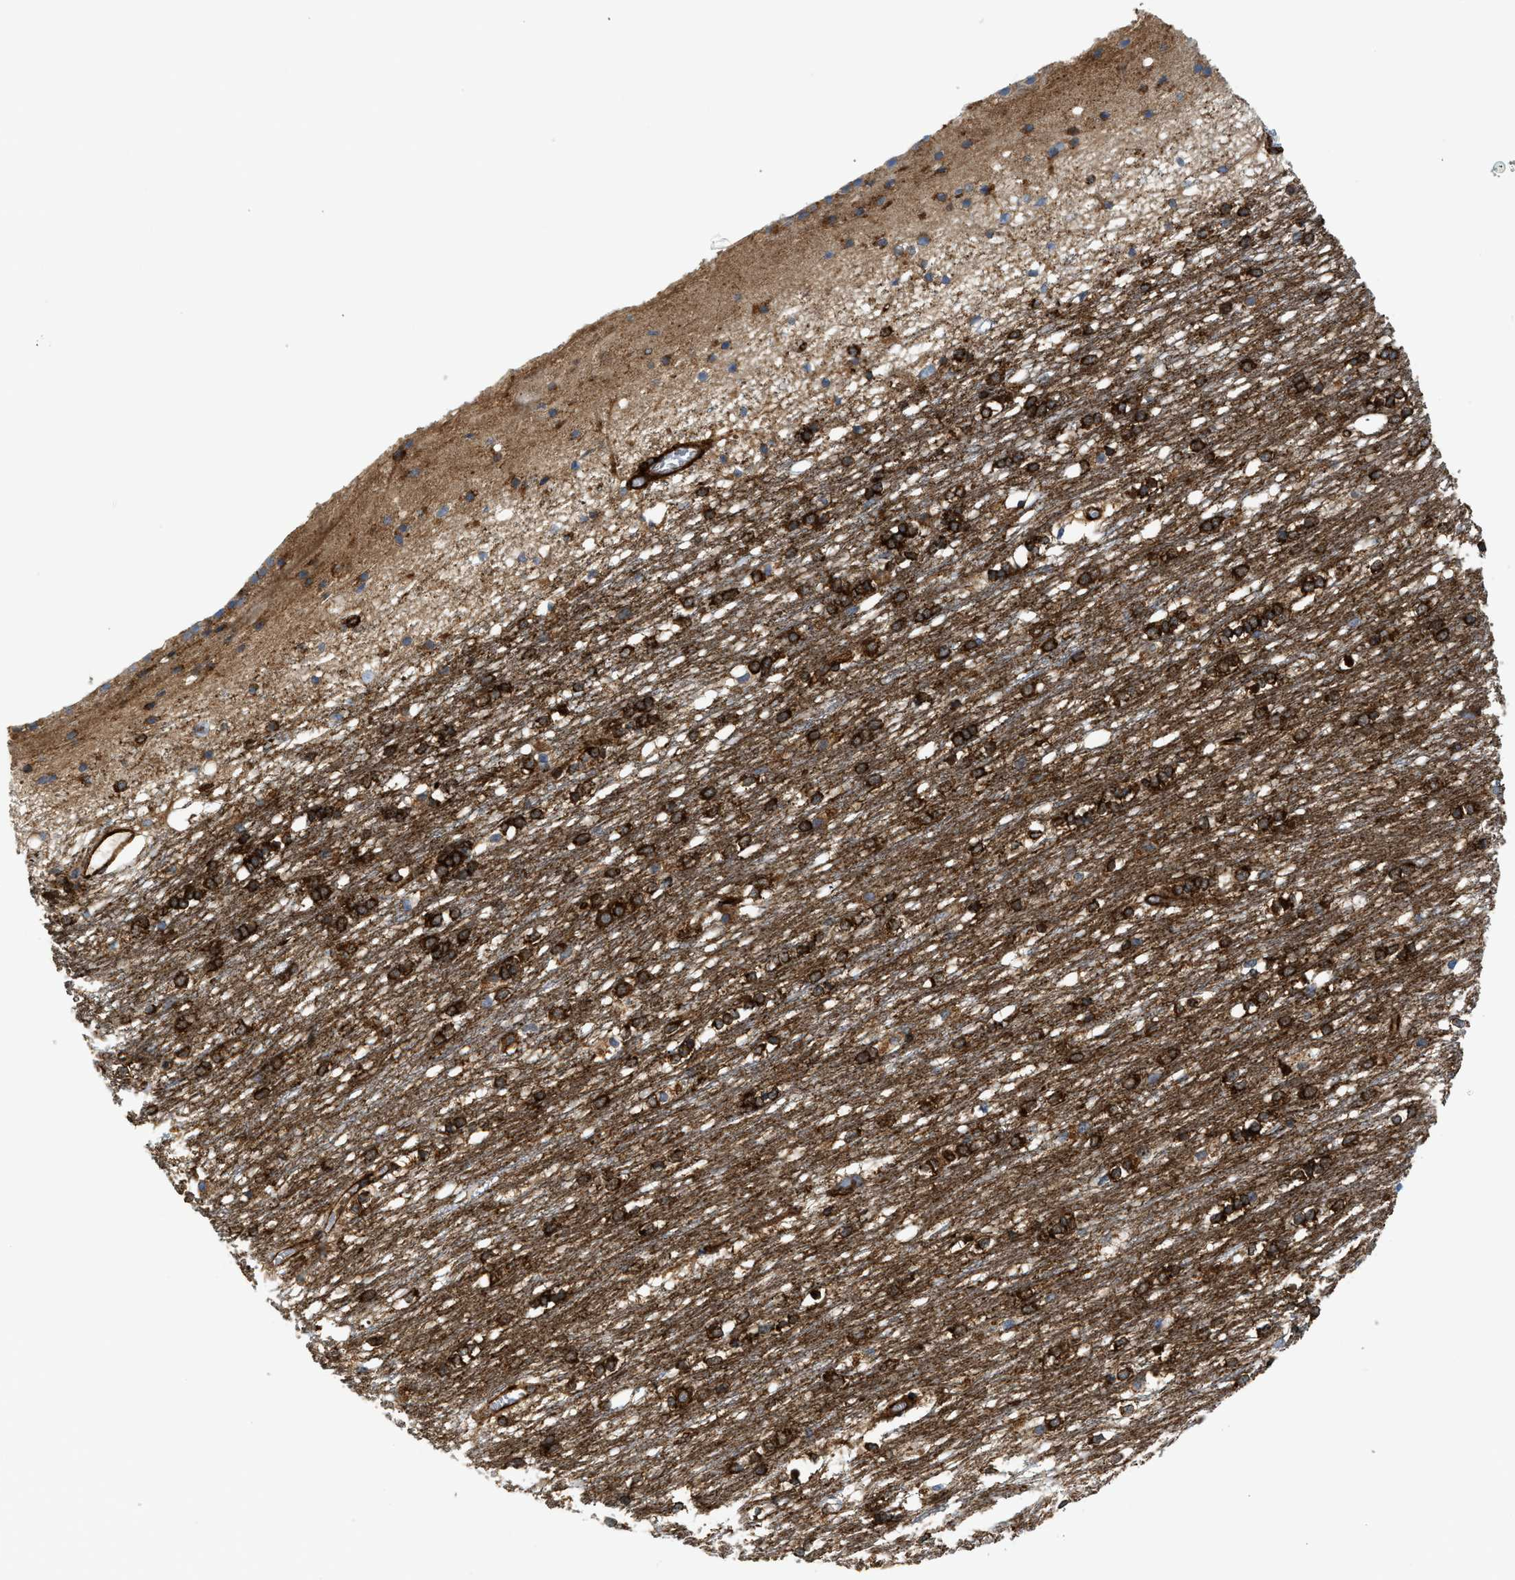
{"staining": {"intensity": "strong", "quantity": "25%-75%", "location": "cytoplasmic/membranous"}, "tissue": "caudate", "cell_type": "Glial cells", "image_type": "normal", "snomed": [{"axis": "morphology", "description": "Normal tissue, NOS"}, {"axis": "topography", "description": "Lateral ventricle wall"}], "caption": "An immunohistochemistry micrograph of unremarkable tissue is shown. Protein staining in brown shows strong cytoplasmic/membranous positivity in caudate within glial cells. Nuclei are stained in blue.", "gene": "HIP1", "patient": {"sex": "female", "age": 19}}